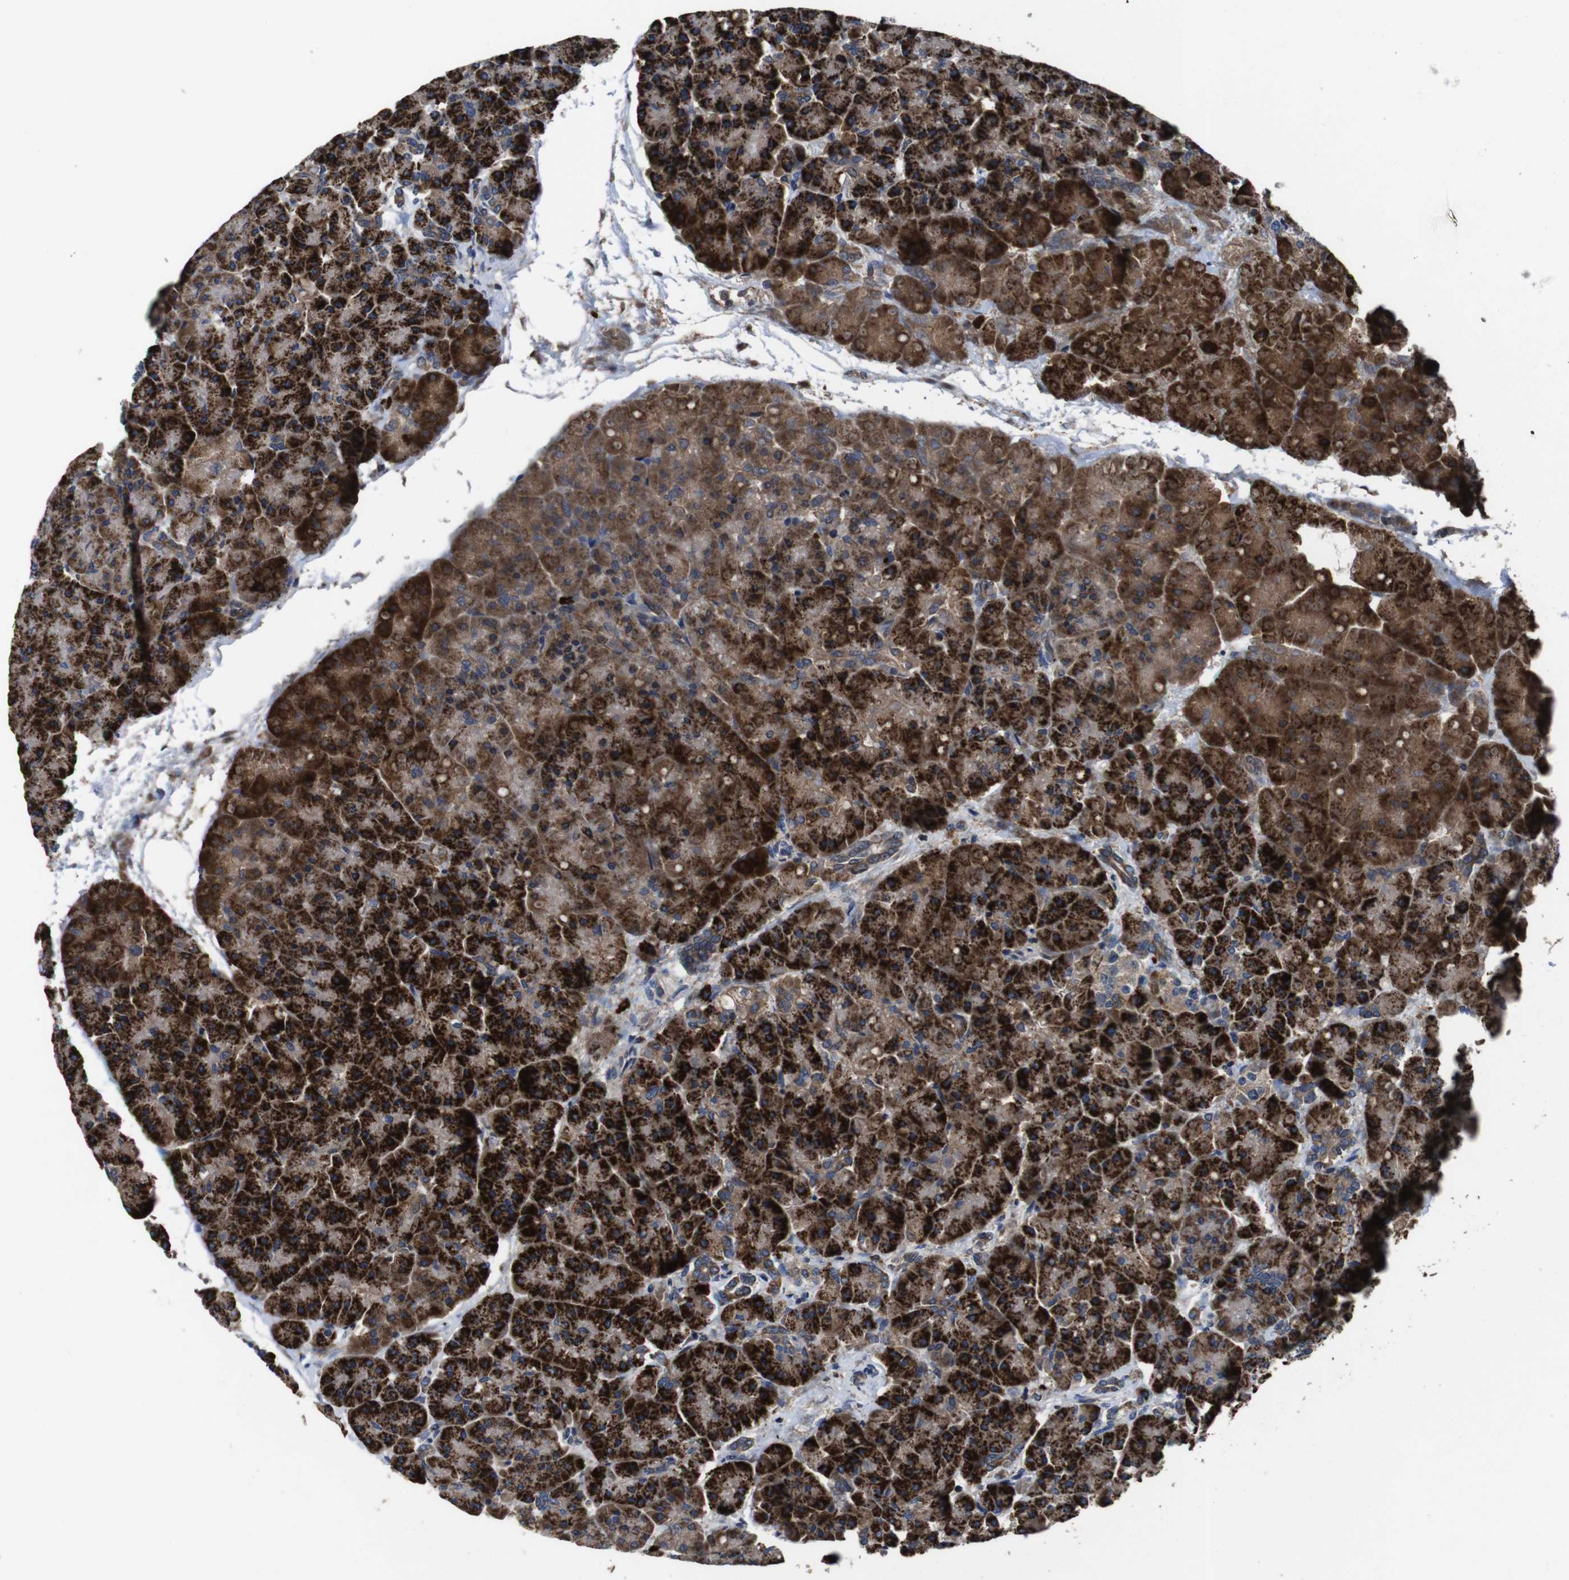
{"staining": {"intensity": "strong", "quantity": ">75%", "location": "cytoplasmic/membranous"}, "tissue": "pancreas", "cell_type": "Exocrine glandular cells", "image_type": "normal", "snomed": [{"axis": "morphology", "description": "Normal tissue, NOS"}, {"axis": "topography", "description": "Pancreas"}], "caption": "Immunohistochemistry staining of normal pancreas, which reveals high levels of strong cytoplasmic/membranous staining in about >75% of exocrine glandular cells indicating strong cytoplasmic/membranous protein staining. The staining was performed using DAB (brown) for protein detection and nuclei were counterstained in hematoxylin (blue).", "gene": "GLIPR1", "patient": {"sex": "female", "age": 70}}